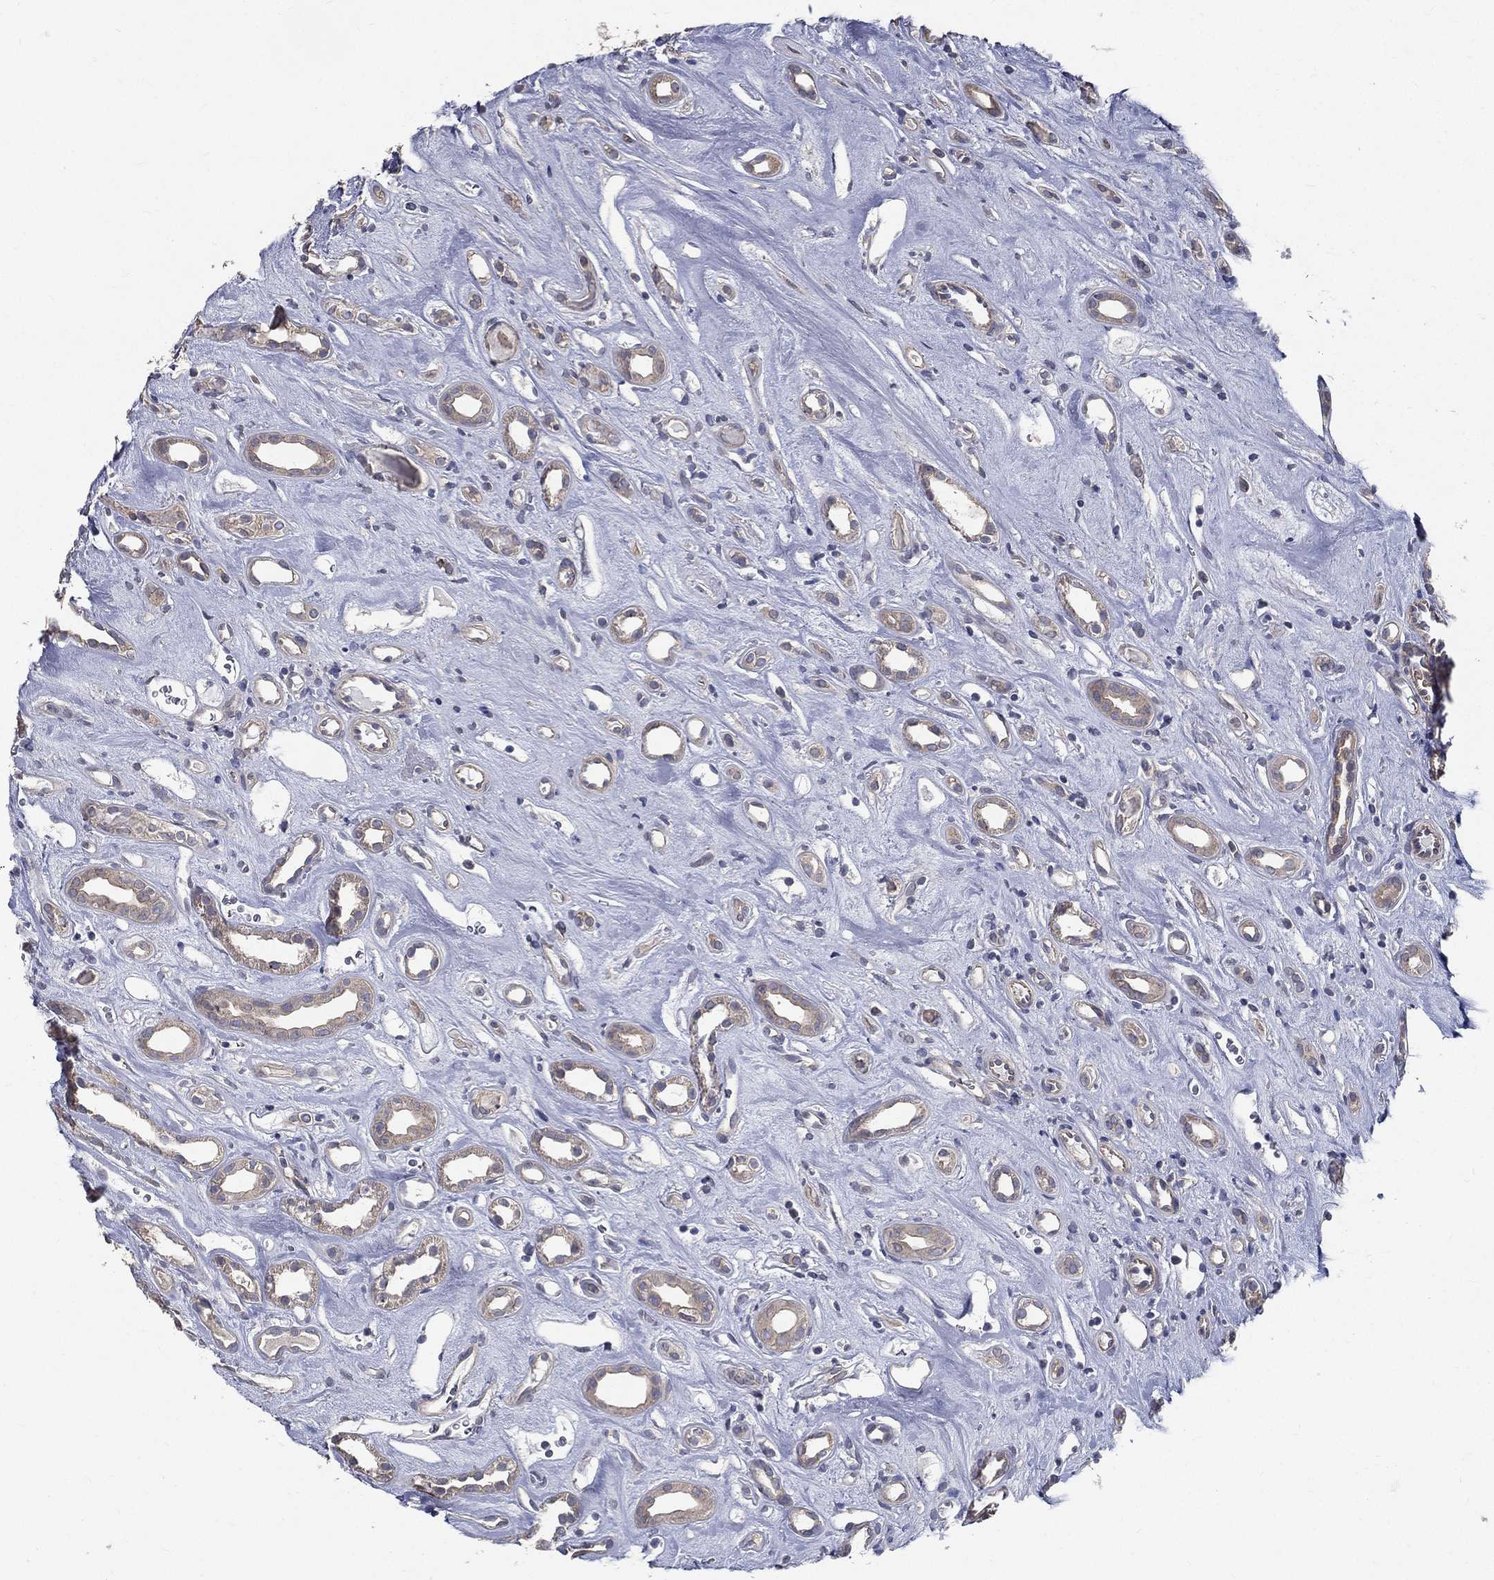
{"staining": {"intensity": "weak", "quantity": "<25%", "location": "cytoplasmic/membranous"}, "tissue": "renal cancer", "cell_type": "Tumor cells", "image_type": "cancer", "snomed": [{"axis": "morphology", "description": "Adenocarcinoma, NOS"}, {"axis": "topography", "description": "Kidney"}], "caption": "Immunohistochemical staining of human renal adenocarcinoma displays no significant expression in tumor cells.", "gene": "SERPINB2", "patient": {"sex": "female", "age": 89}}